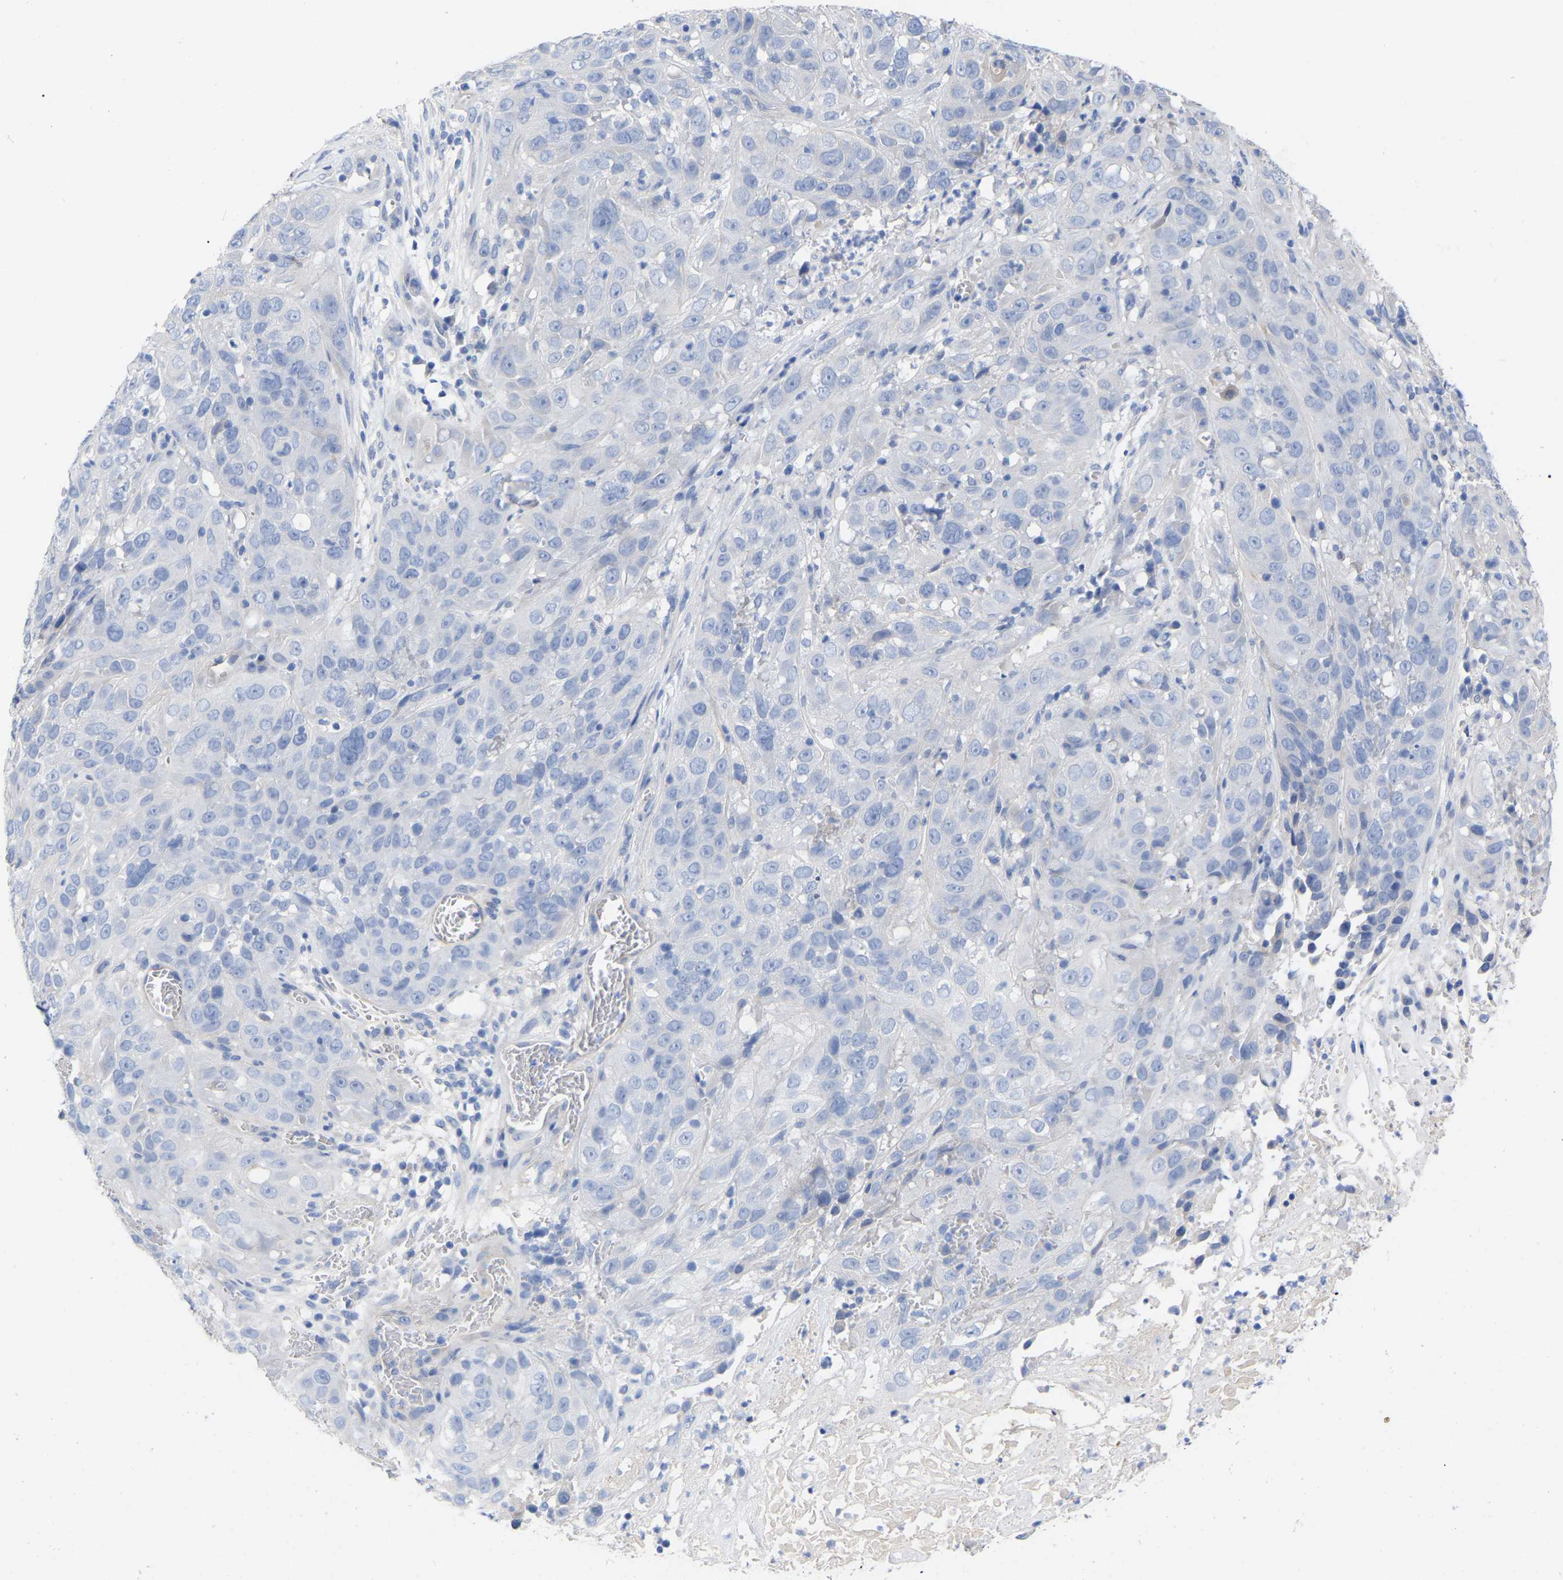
{"staining": {"intensity": "negative", "quantity": "none", "location": "none"}, "tissue": "cervical cancer", "cell_type": "Tumor cells", "image_type": "cancer", "snomed": [{"axis": "morphology", "description": "Squamous cell carcinoma, NOS"}, {"axis": "topography", "description": "Cervix"}], "caption": "Human cervical cancer stained for a protein using immunohistochemistry reveals no positivity in tumor cells.", "gene": "HAPLN1", "patient": {"sex": "female", "age": 32}}